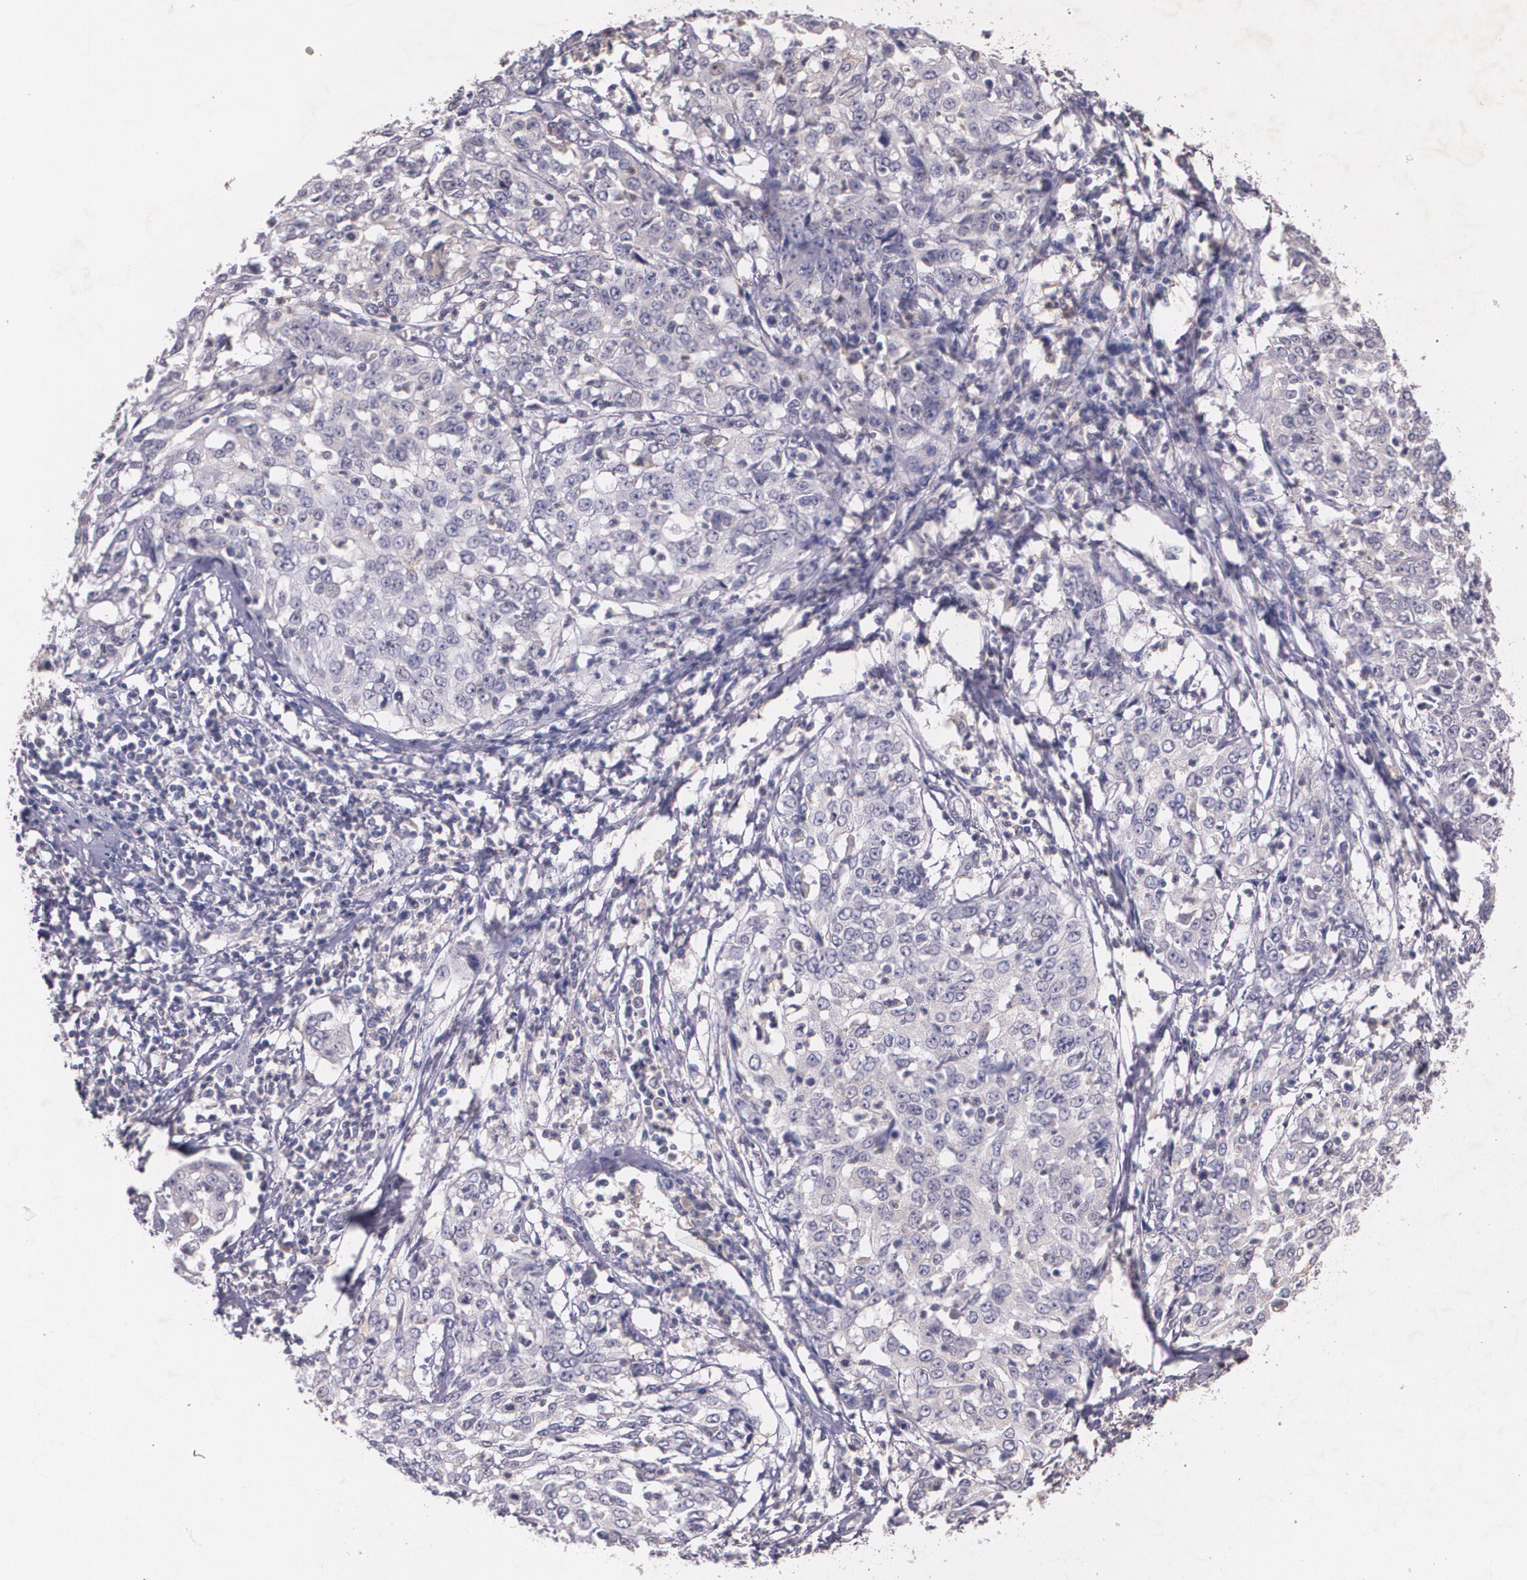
{"staining": {"intensity": "negative", "quantity": "none", "location": "none"}, "tissue": "cervical cancer", "cell_type": "Tumor cells", "image_type": "cancer", "snomed": [{"axis": "morphology", "description": "Squamous cell carcinoma, NOS"}, {"axis": "topography", "description": "Cervix"}], "caption": "DAB immunohistochemical staining of cervical cancer (squamous cell carcinoma) shows no significant expression in tumor cells. (Immunohistochemistry (ihc), brightfield microscopy, high magnification).", "gene": "TM4SF1", "patient": {"sex": "female", "age": 39}}